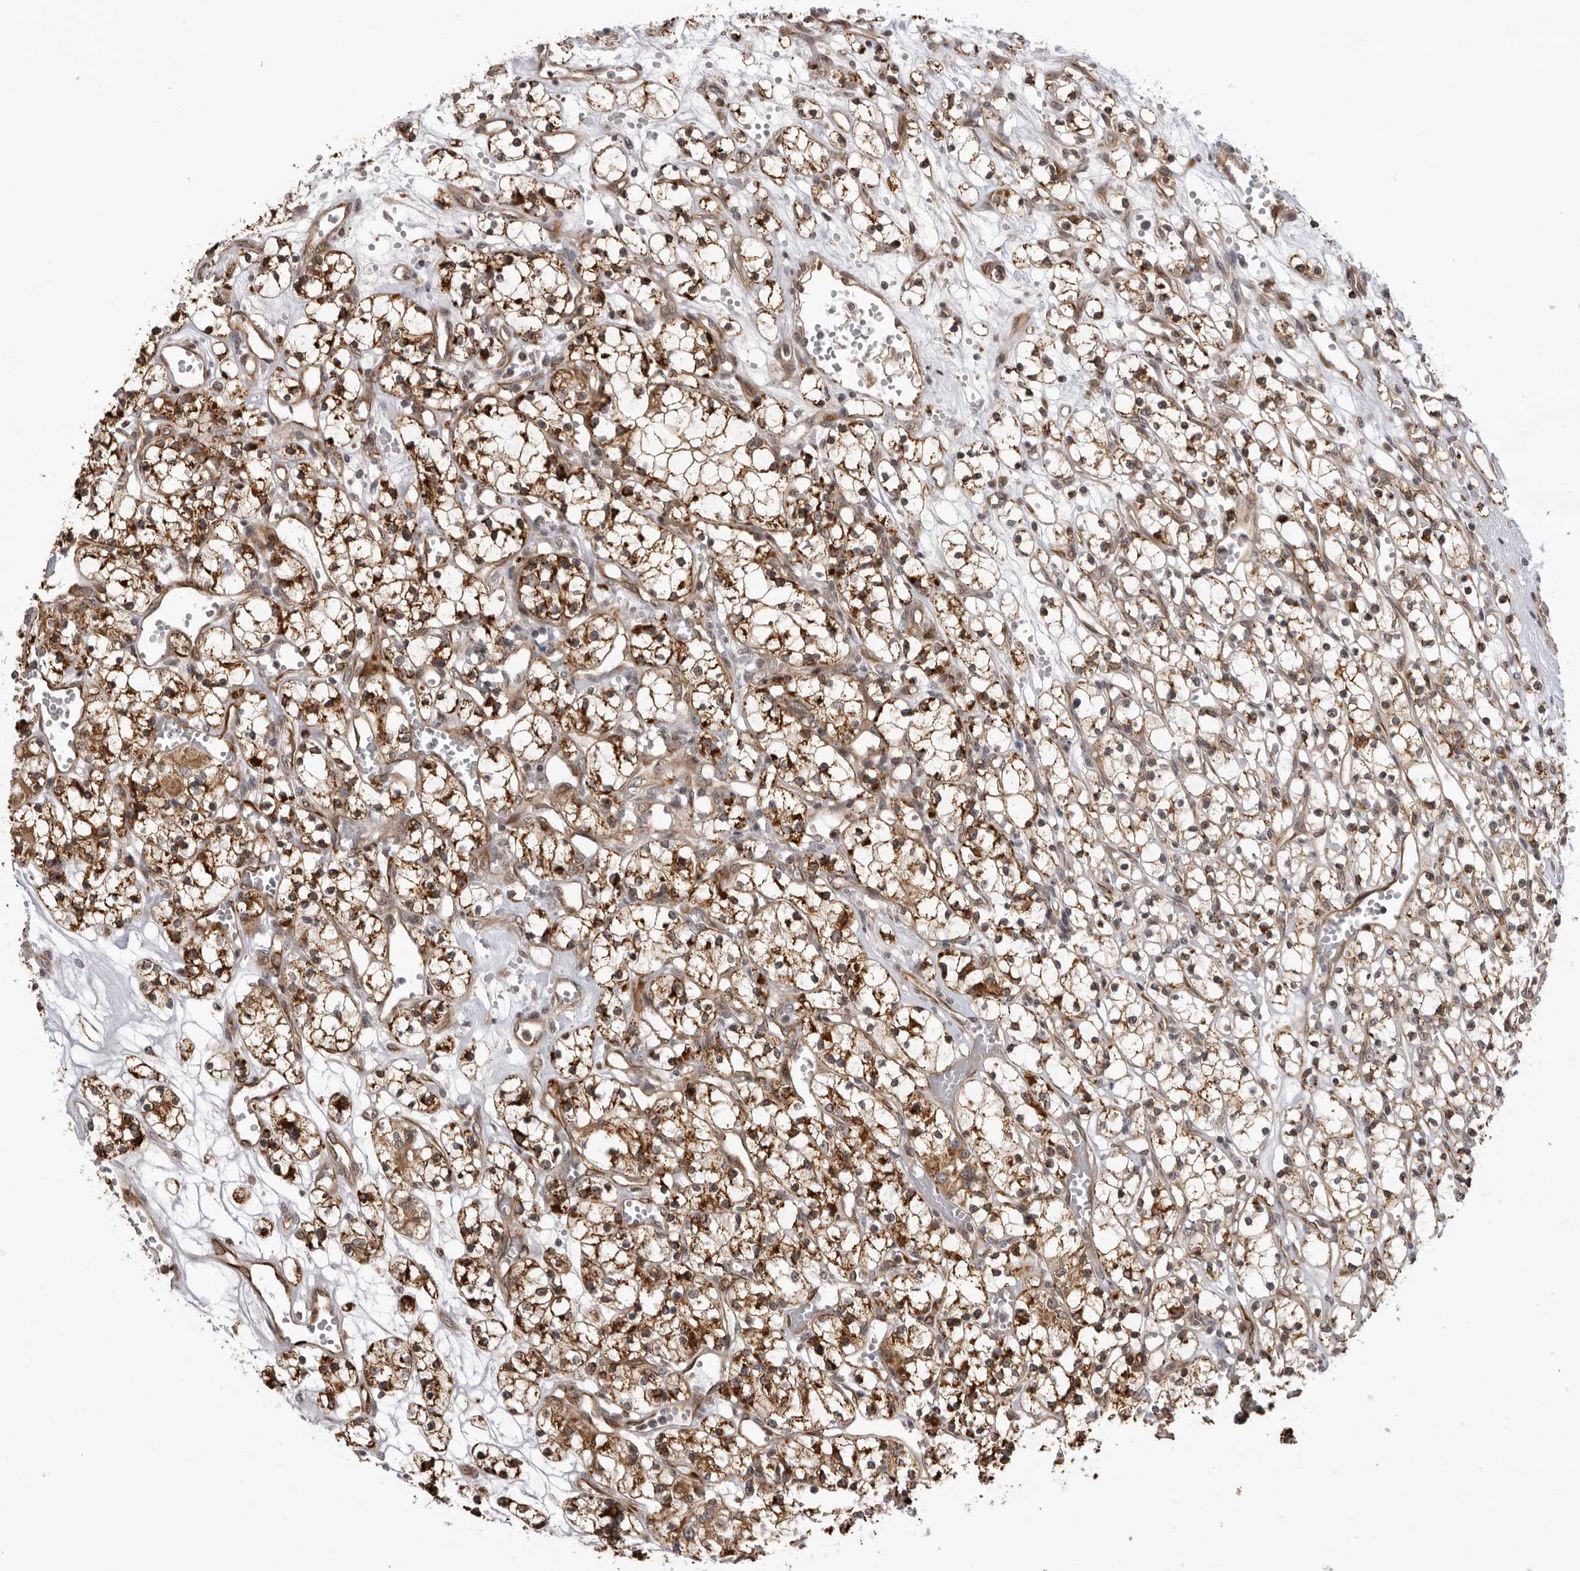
{"staining": {"intensity": "strong", "quantity": ">75%", "location": "cytoplasmic/membranous"}, "tissue": "renal cancer", "cell_type": "Tumor cells", "image_type": "cancer", "snomed": [{"axis": "morphology", "description": "Adenocarcinoma, NOS"}, {"axis": "topography", "description": "Kidney"}], "caption": "This micrograph shows IHC staining of adenocarcinoma (renal), with high strong cytoplasmic/membranous expression in approximately >75% of tumor cells.", "gene": "DNAH14", "patient": {"sex": "female", "age": 59}}